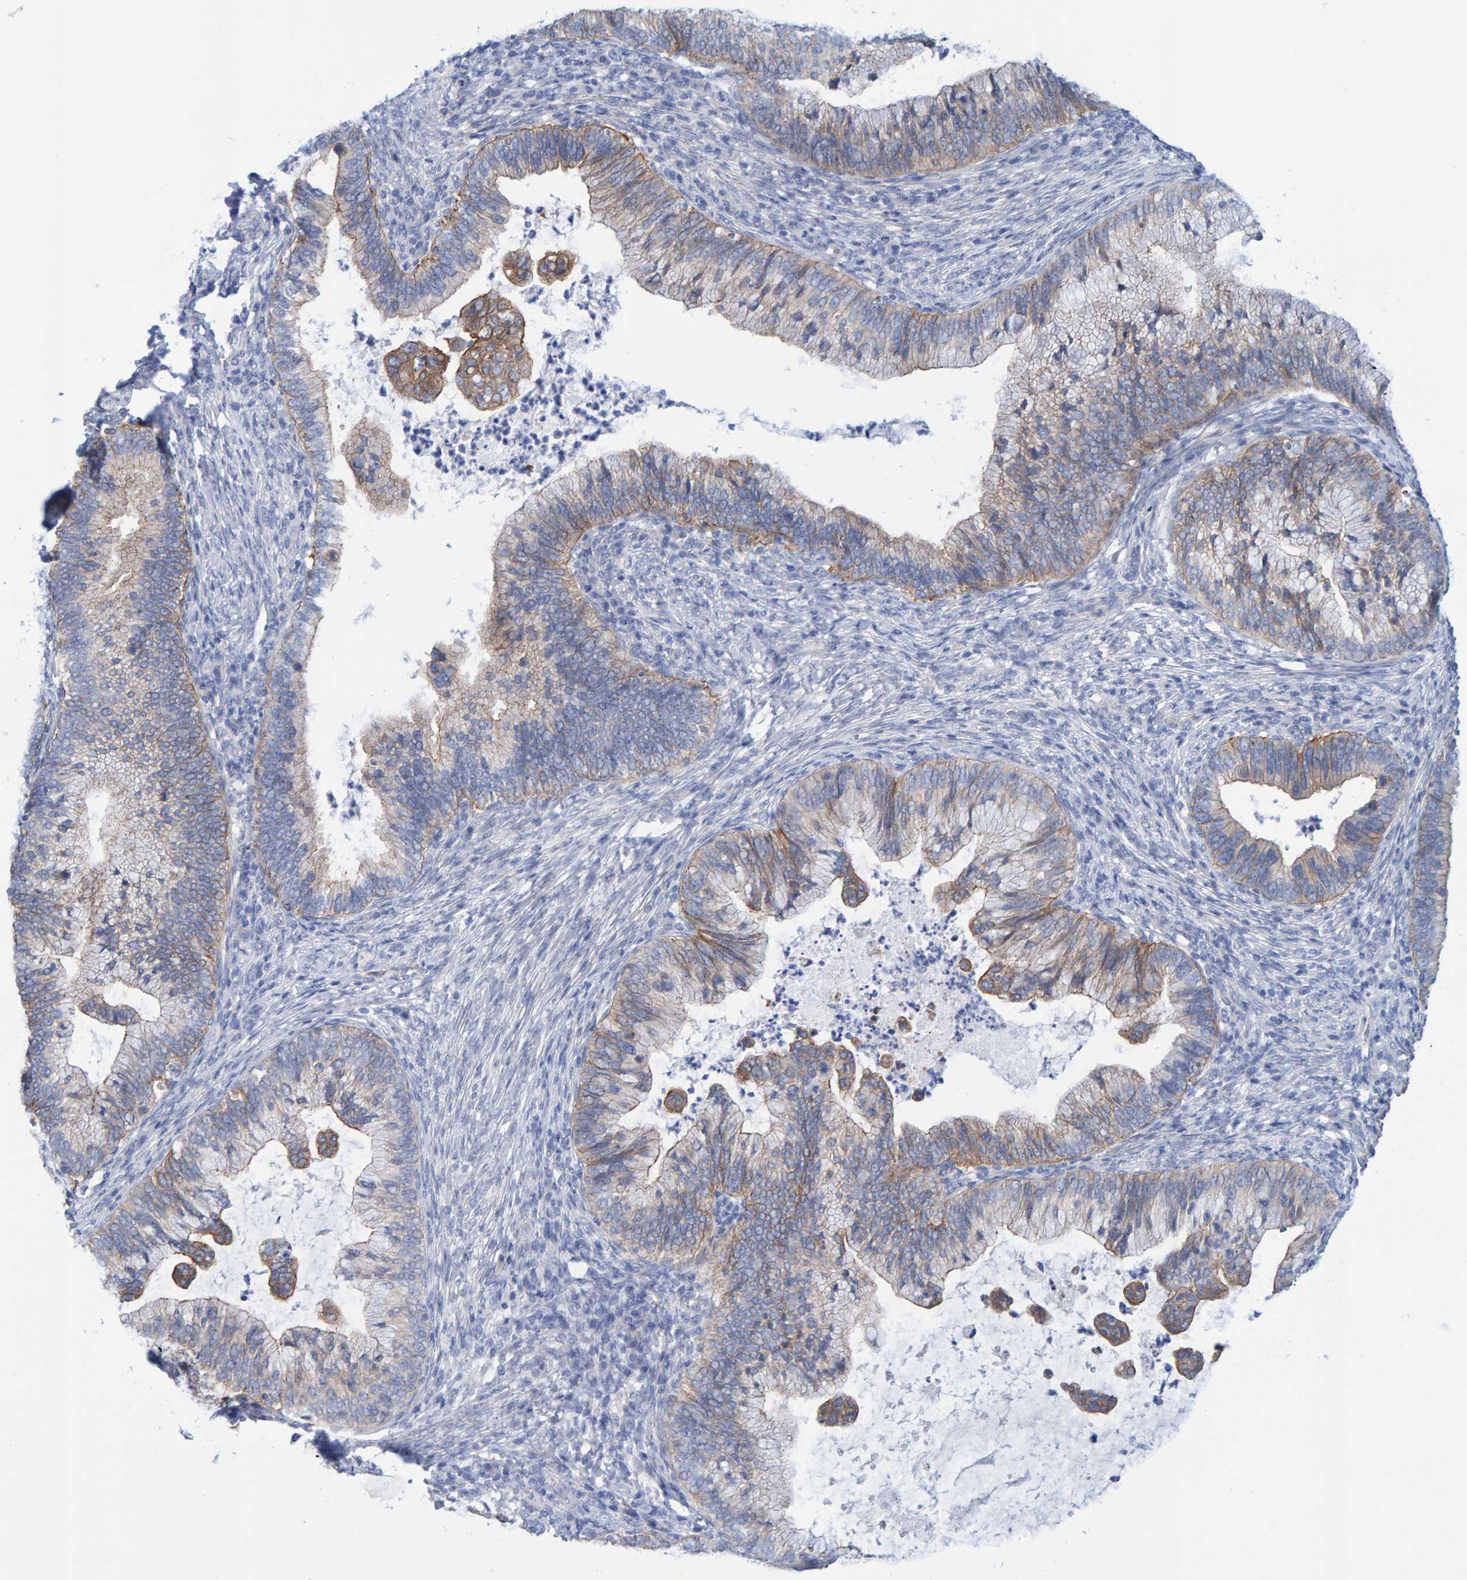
{"staining": {"intensity": "weak", "quantity": "25%-75%", "location": "cytoplasmic/membranous"}, "tissue": "cervical cancer", "cell_type": "Tumor cells", "image_type": "cancer", "snomed": [{"axis": "morphology", "description": "Adenocarcinoma, NOS"}, {"axis": "topography", "description": "Cervix"}], "caption": "Cervical cancer stained for a protein exhibits weak cytoplasmic/membranous positivity in tumor cells.", "gene": "JAKMIP3", "patient": {"sex": "female", "age": 36}}